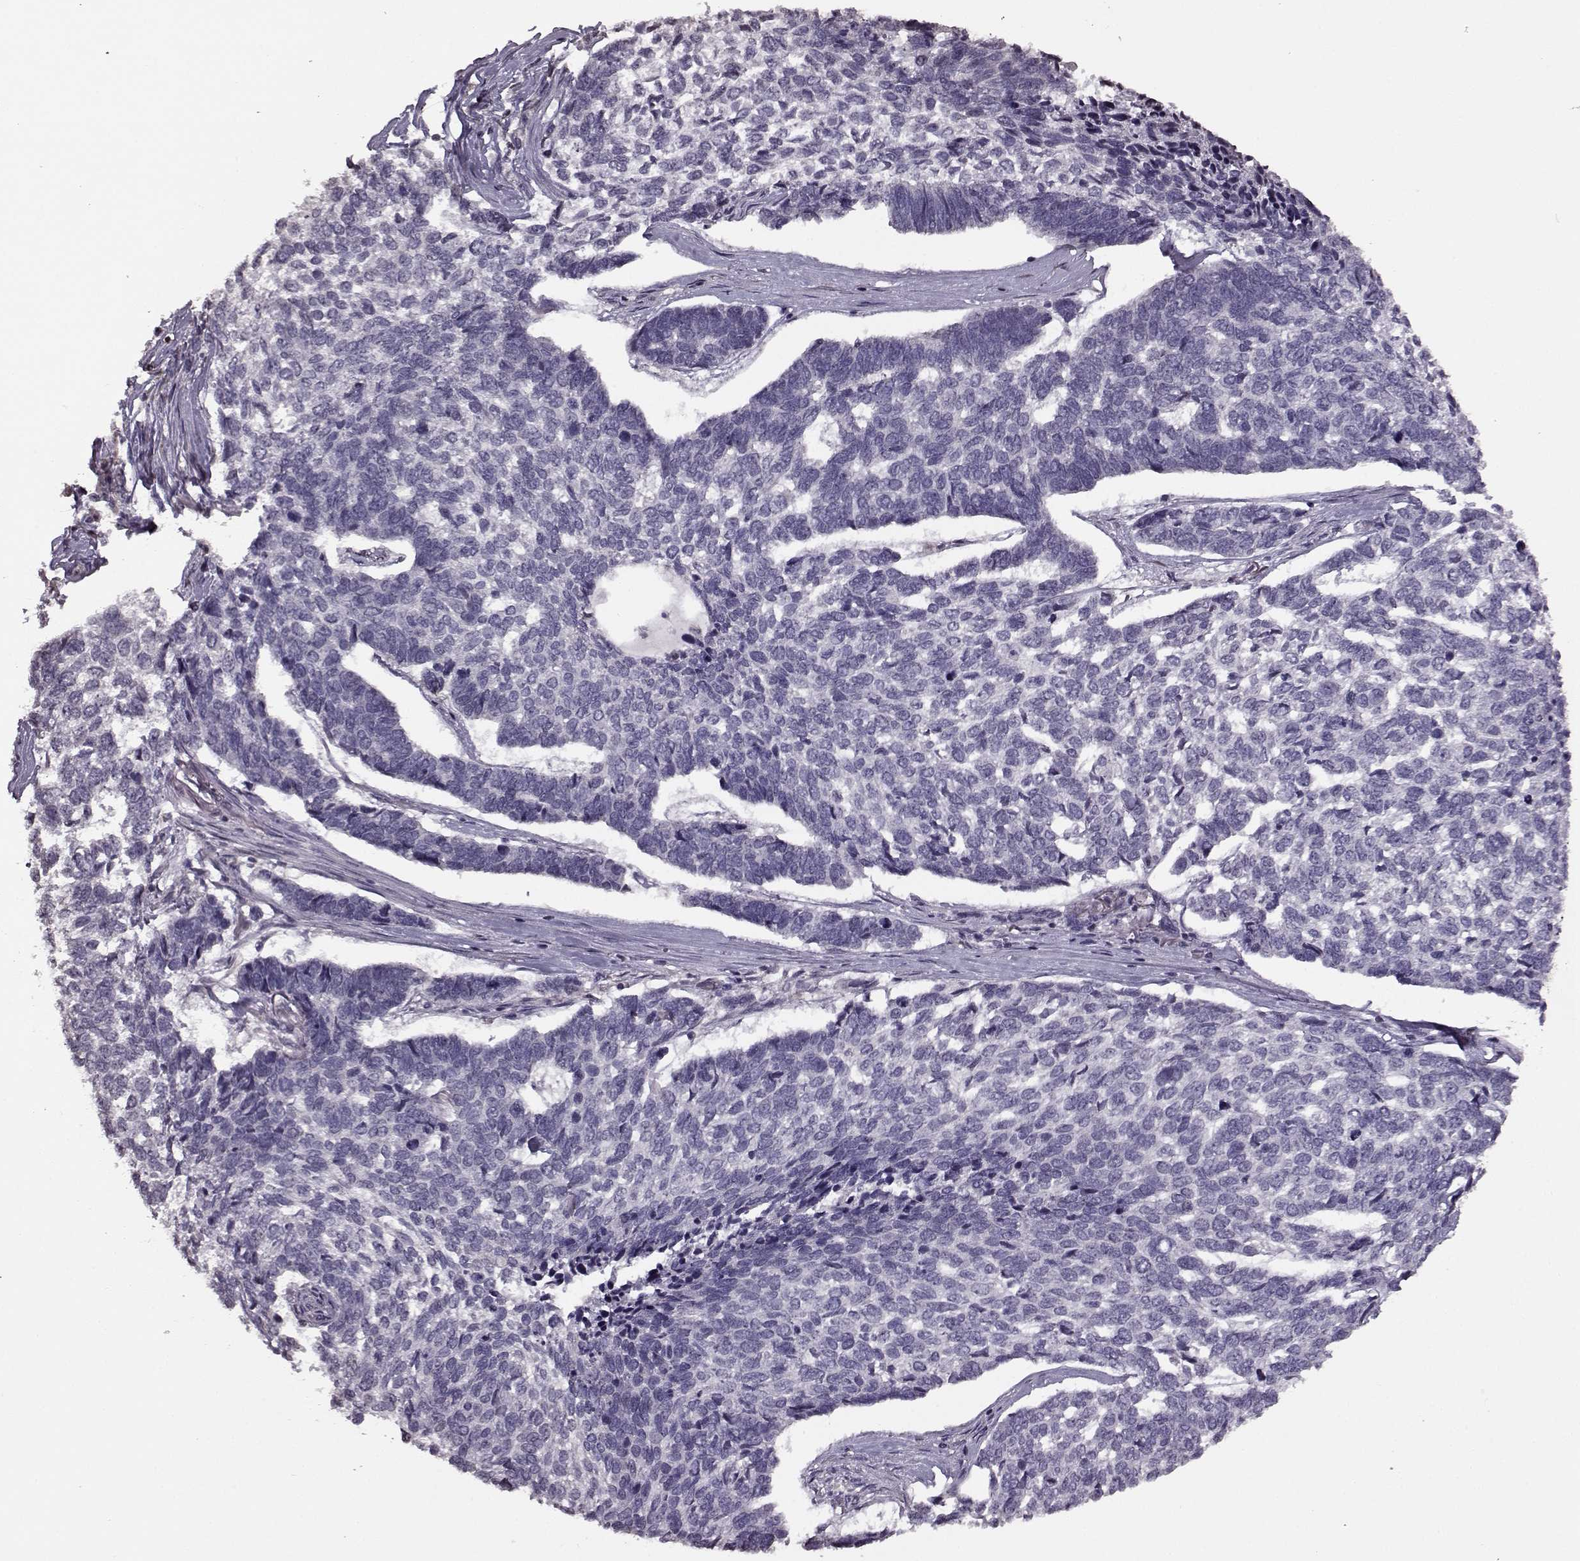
{"staining": {"intensity": "negative", "quantity": "none", "location": "none"}, "tissue": "skin cancer", "cell_type": "Tumor cells", "image_type": "cancer", "snomed": [{"axis": "morphology", "description": "Basal cell carcinoma"}, {"axis": "topography", "description": "Skin"}], "caption": "Tumor cells show no significant positivity in basal cell carcinoma (skin). Brightfield microscopy of immunohistochemistry (IHC) stained with DAB (3,3'-diaminobenzidine) (brown) and hematoxylin (blue), captured at high magnification.", "gene": "FSHB", "patient": {"sex": "female", "age": 65}}